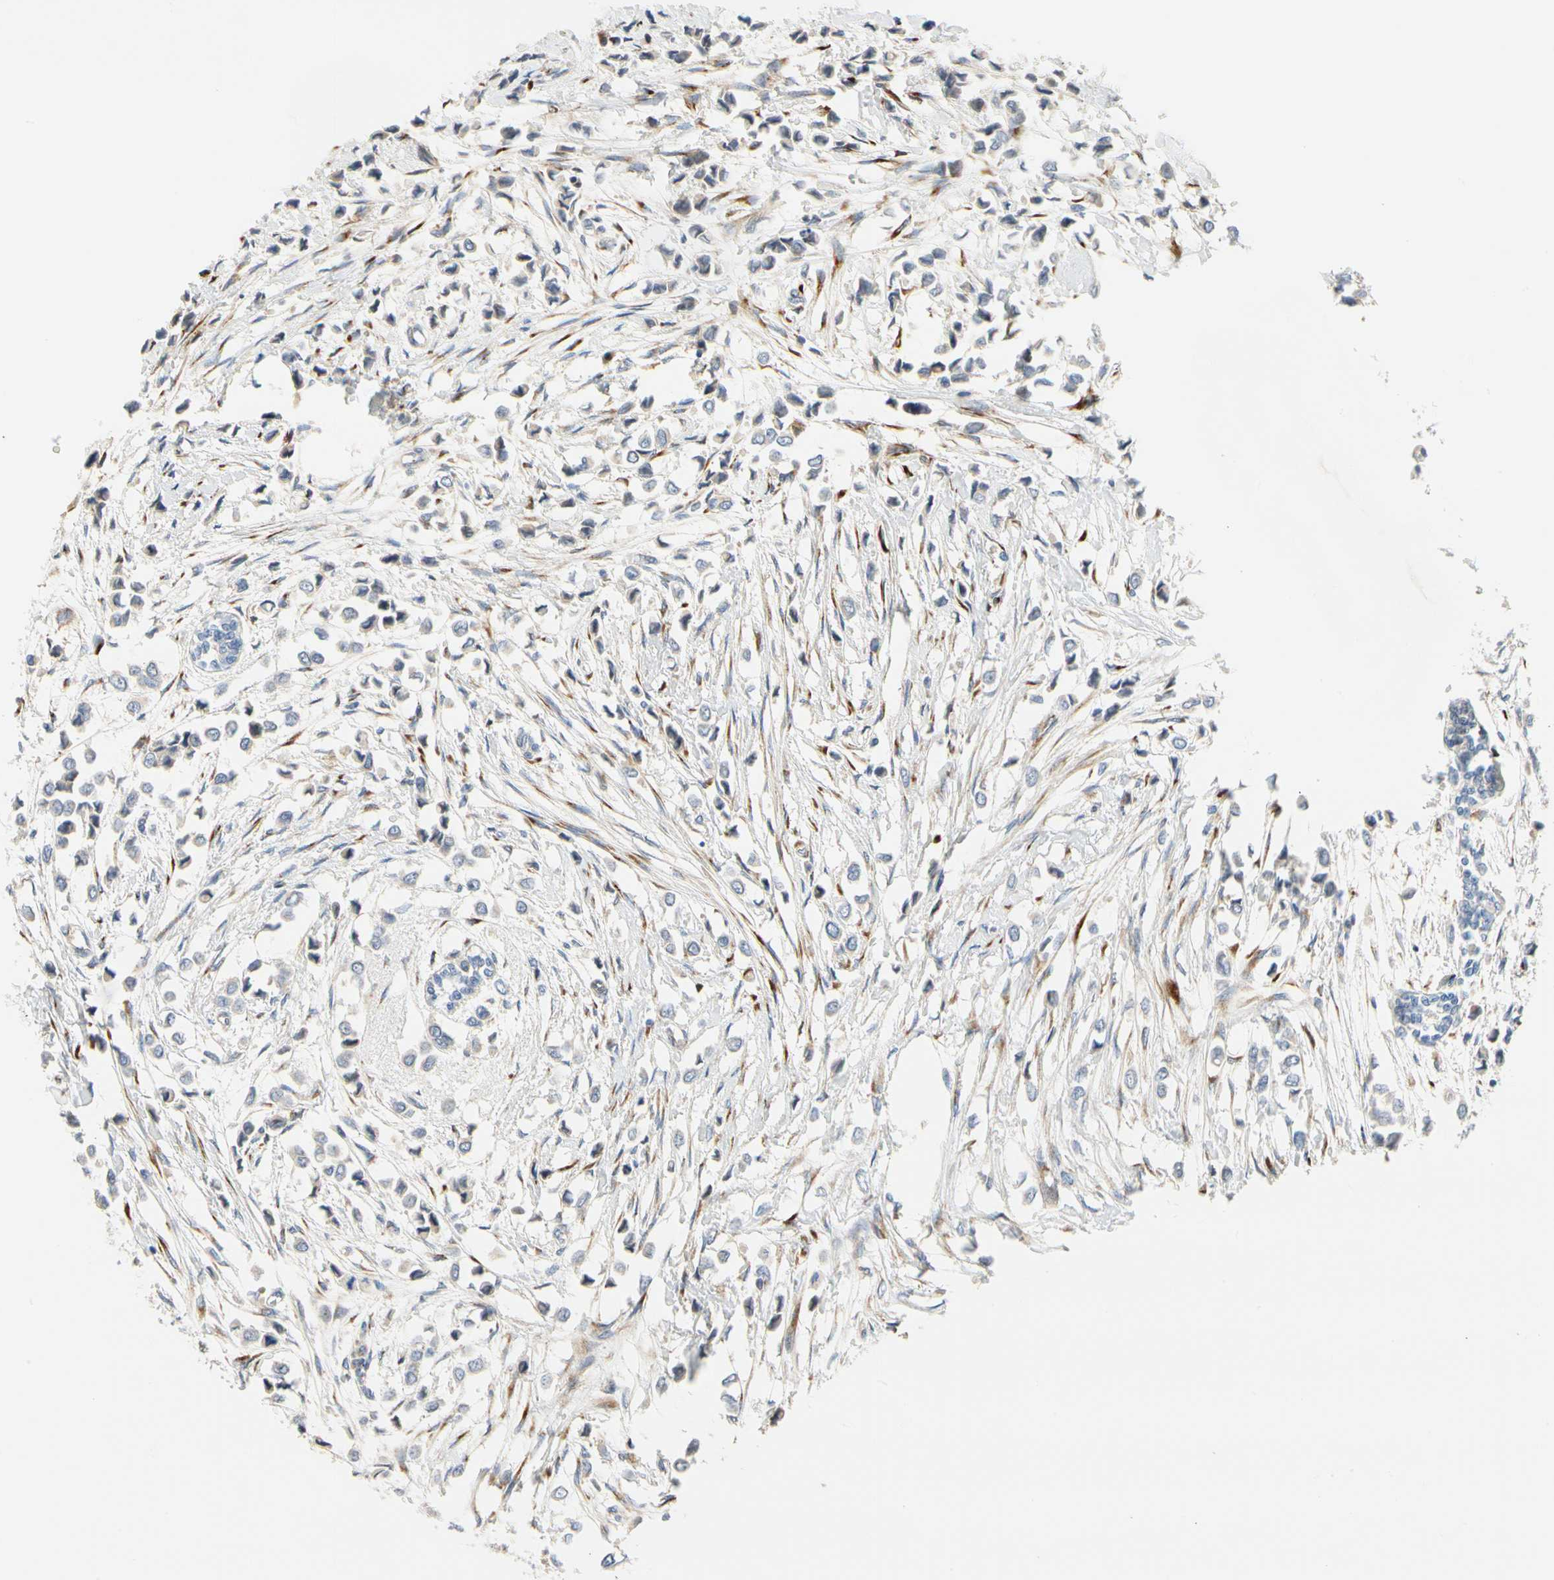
{"staining": {"intensity": "negative", "quantity": "none", "location": "none"}, "tissue": "breast cancer", "cell_type": "Tumor cells", "image_type": "cancer", "snomed": [{"axis": "morphology", "description": "Lobular carcinoma"}, {"axis": "topography", "description": "Breast"}], "caption": "This is an IHC histopathology image of human breast cancer. There is no expression in tumor cells.", "gene": "ZNF236", "patient": {"sex": "female", "age": 51}}